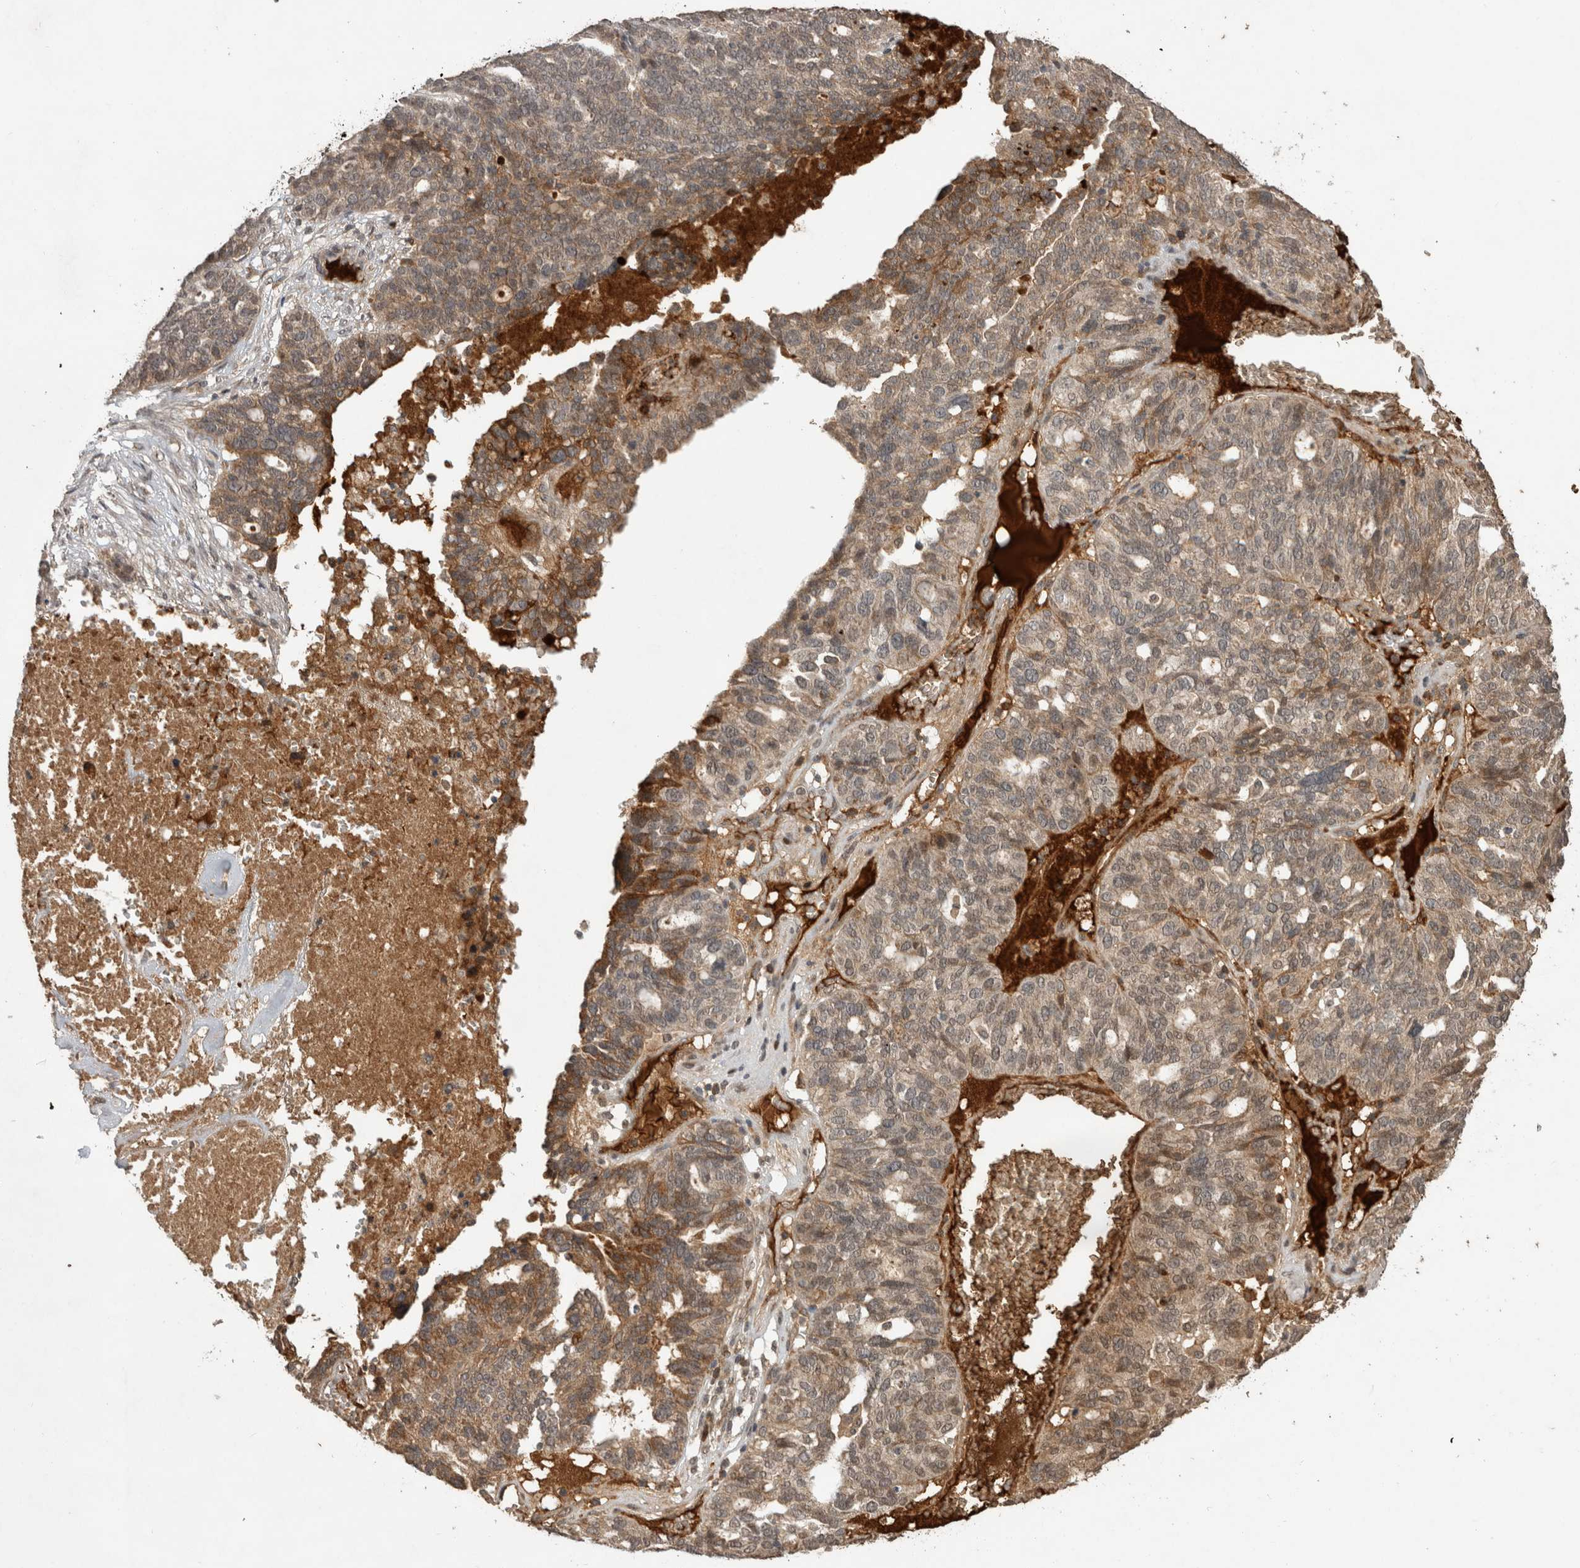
{"staining": {"intensity": "moderate", "quantity": ">75%", "location": "cytoplasmic/membranous"}, "tissue": "ovarian cancer", "cell_type": "Tumor cells", "image_type": "cancer", "snomed": [{"axis": "morphology", "description": "Cystadenocarcinoma, serous, NOS"}, {"axis": "topography", "description": "Ovary"}], "caption": "The immunohistochemical stain labels moderate cytoplasmic/membranous expression in tumor cells of serous cystadenocarcinoma (ovarian) tissue.", "gene": "FAM3A", "patient": {"sex": "female", "age": 59}}